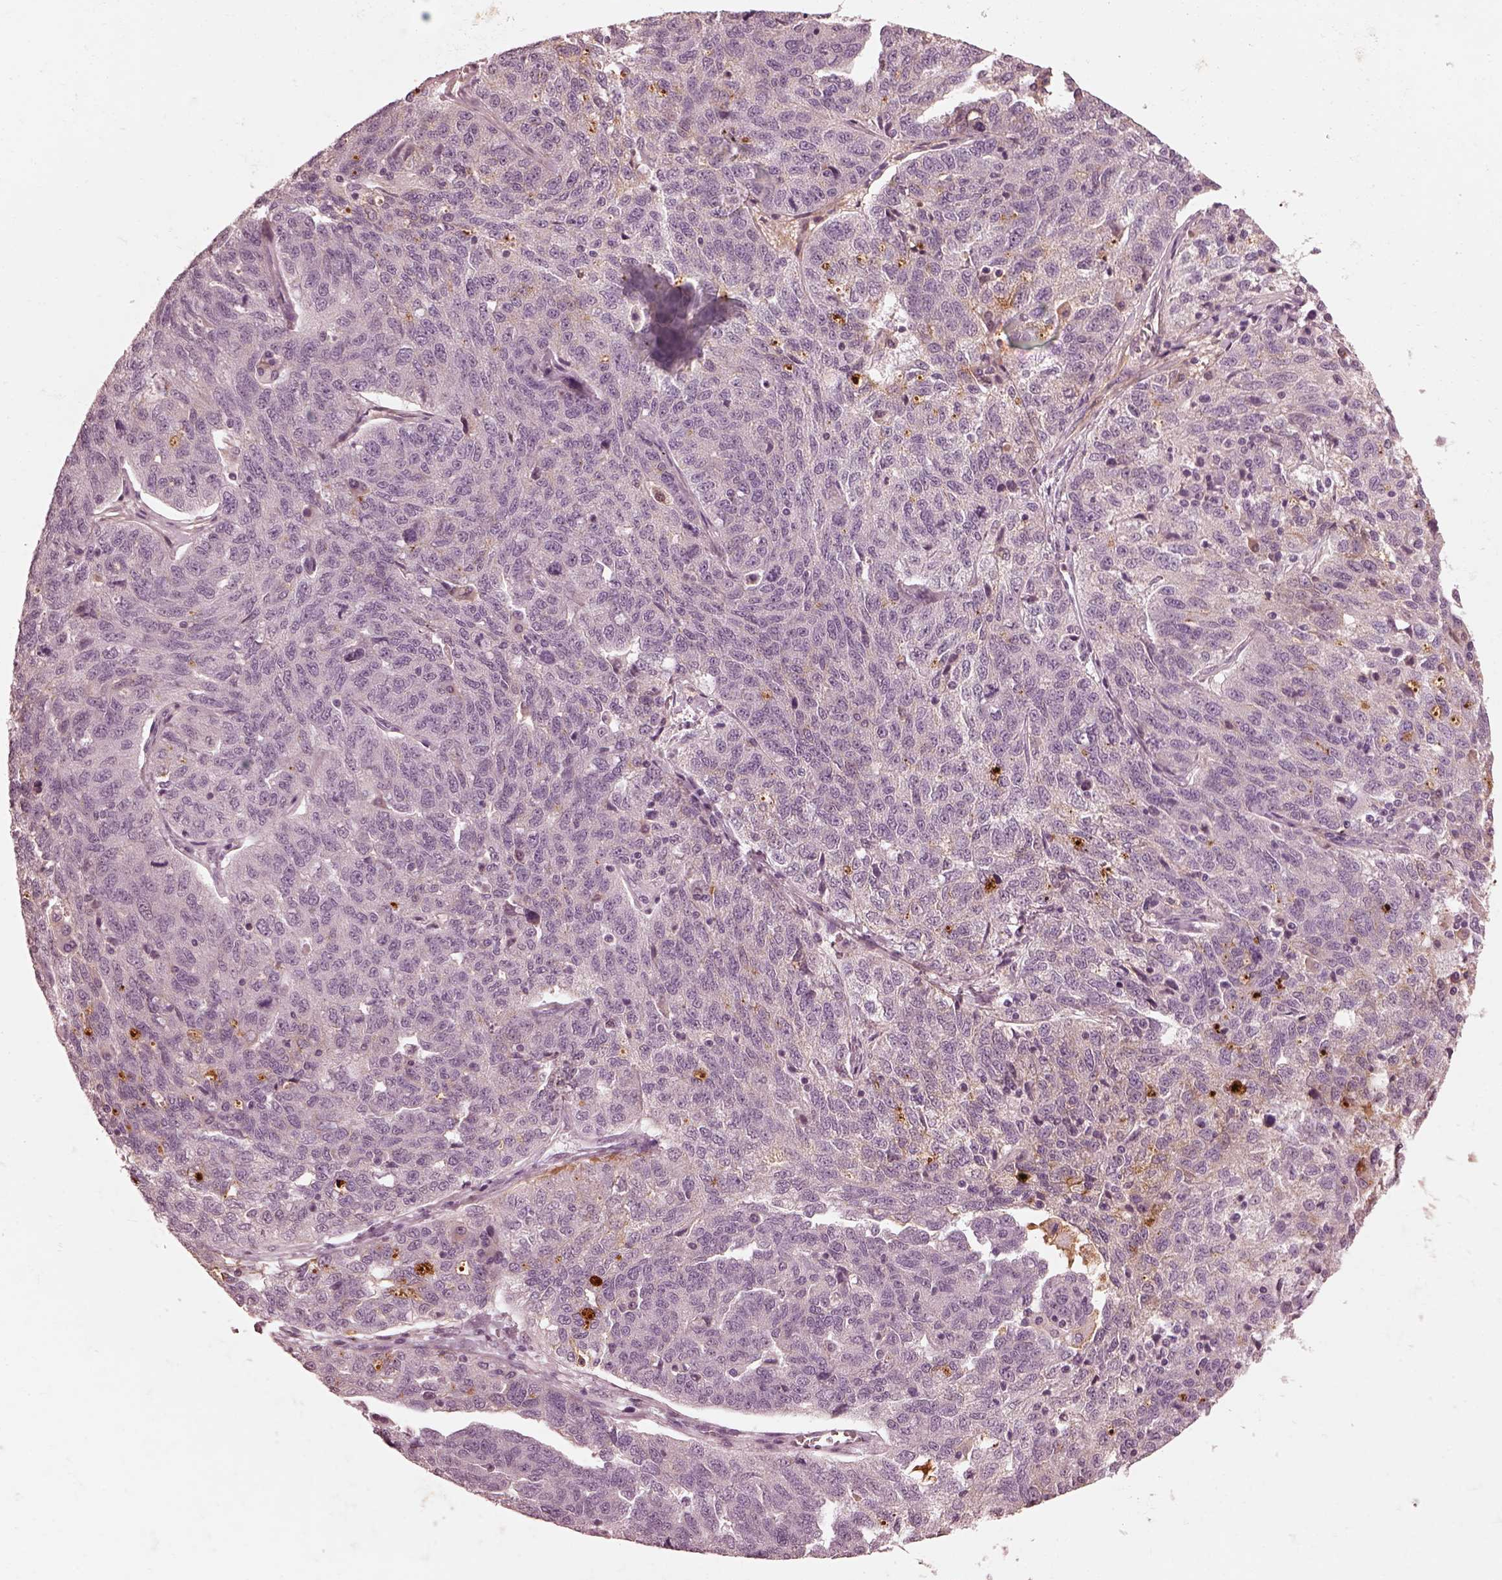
{"staining": {"intensity": "negative", "quantity": "none", "location": "none"}, "tissue": "ovarian cancer", "cell_type": "Tumor cells", "image_type": "cancer", "snomed": [{"axis": "morphology", "description": "Cystadenocarcinoma, serous, NOS"}, {"axis": "topography", "description": "Ovary"}], "caption": "An image of human serous cystadenocarcinoma (ovarian) is negative for staining in tumor cells. Brightfield microscopy of immunohistochemistry (IHC) stained with DAB (3,3'-diaminobenzidine) (brown) and hematoxylin (blue), captured at high magnification.", "gene": "KCNA2", "patient": {"sex": "female", "age": 71}}